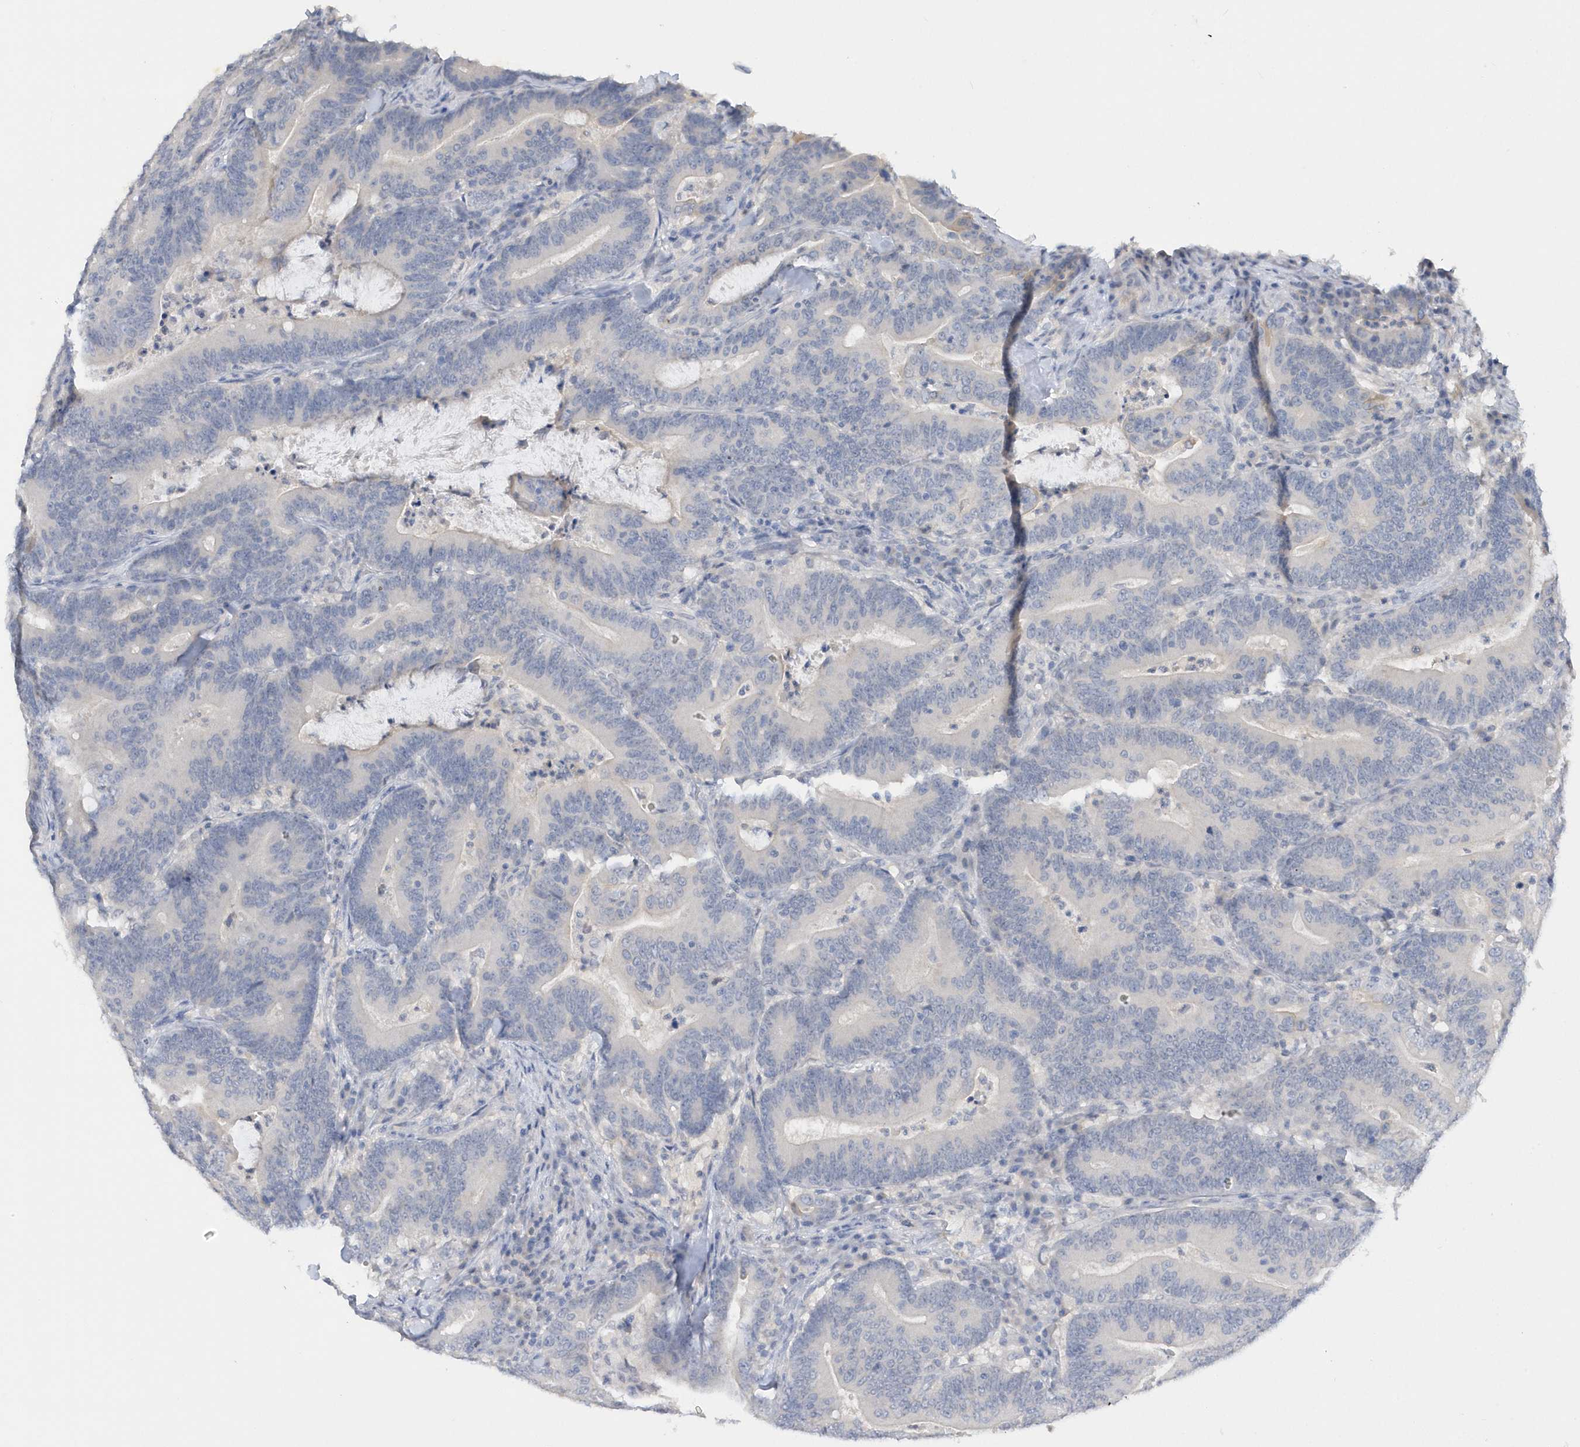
{"staining": {"intensity": "negative", "quantity": "none", "location": "none"}, "tissue": "colorectal cancer", "cell_type": "Tumor cells", "image_type": "cancer", "snomed": [{"axis": "morphology", "description": "Adenocarcinoma, NOS"}, {"axis": "topography", "description": "Colon"}], "caption": "Tumor cells are negative for brown protein staining in colorectal adenocarcinoma. Nuclei are stained in blue.", "gene": "RPE", "patient": {"sex": "female", "age": 66}}